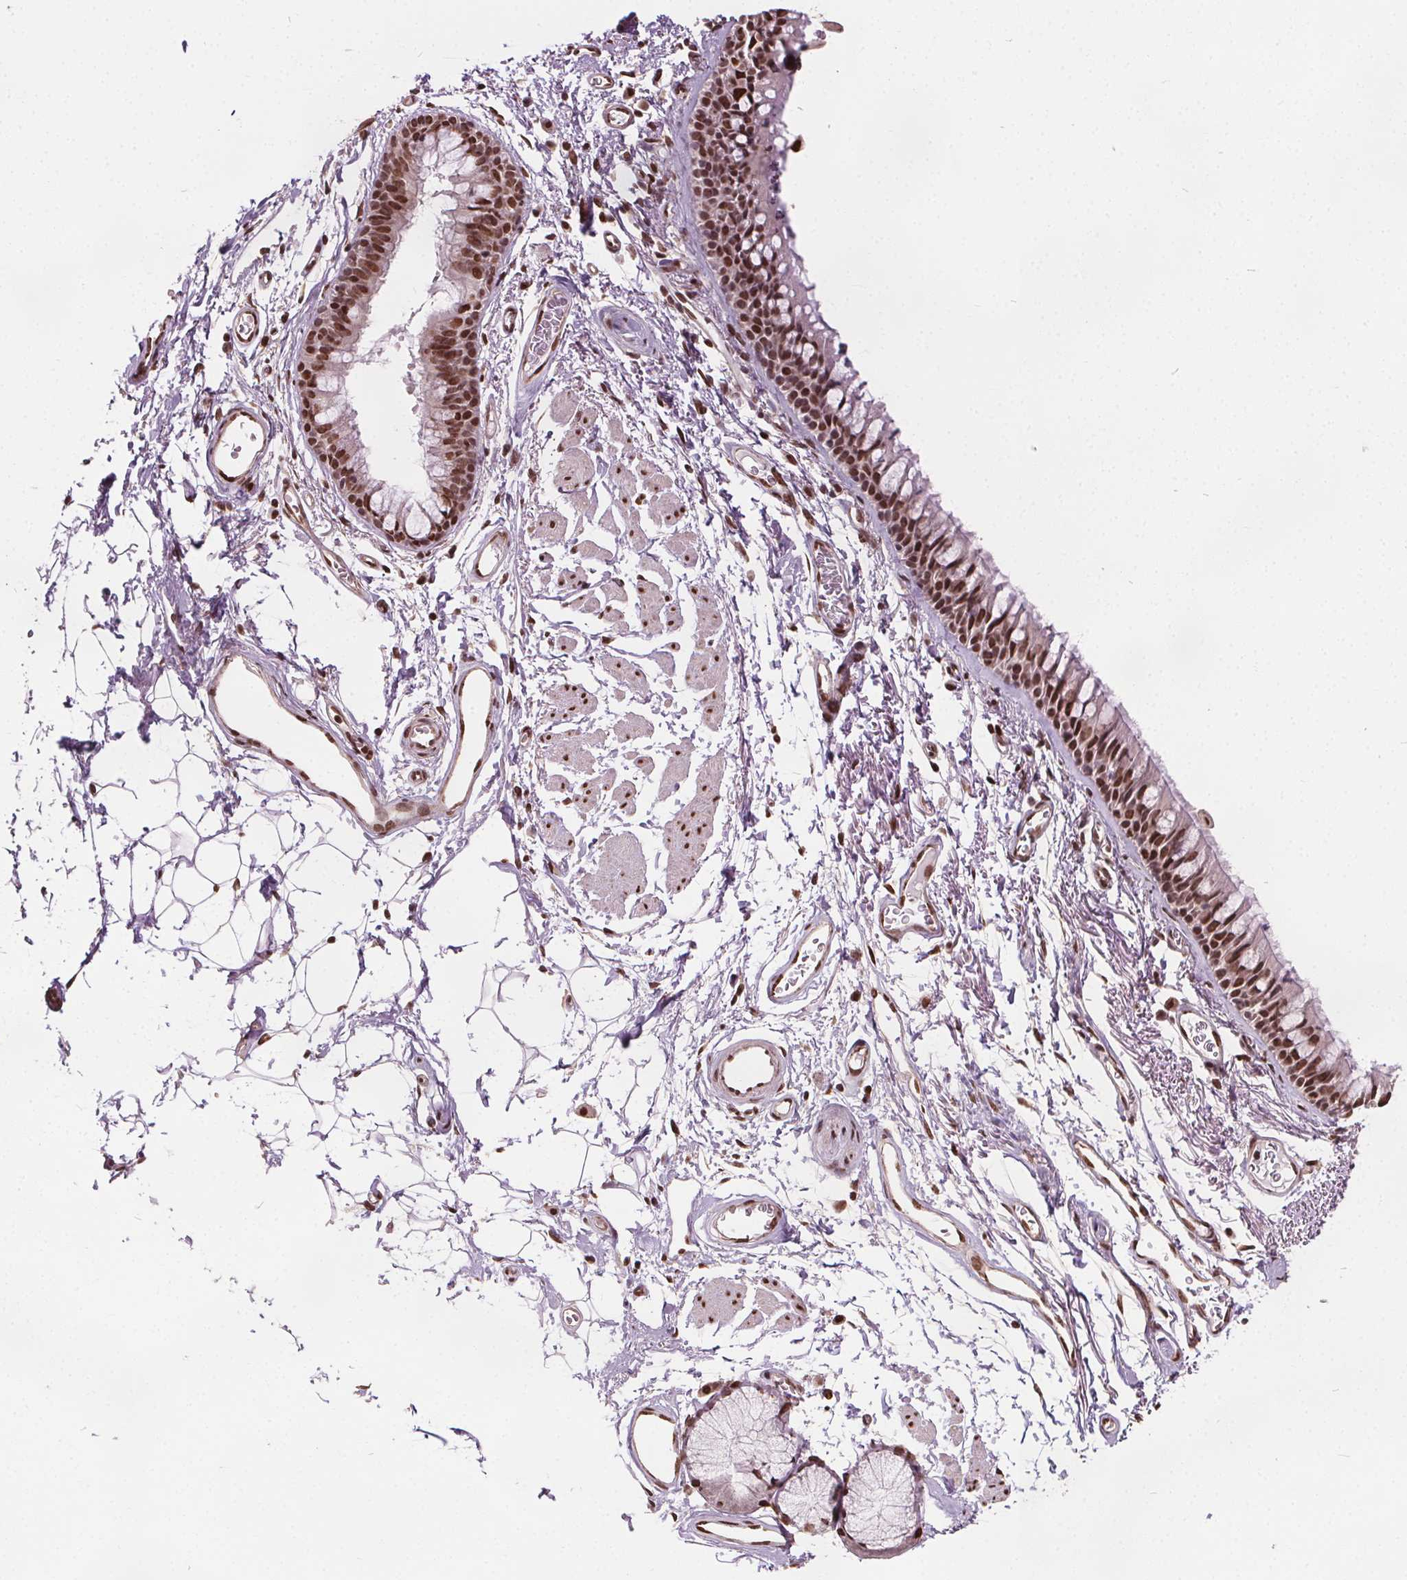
{"staining": {"intensity": "strong", "quantity": ">75%", "location": "nuclear"}, "tissue": "bronchus", "cell_type": "Respiratory epithelial cells", "image_type": "normal", "snomed": [{"axis": "morphology", "description": "Normal tissue, NOS"}, {"axis": "topography", "description": "Cartilage tissue"}, {"axis": "topography", "description": "Bronchus"}], "caption": "Brown immunohistochemical staining in normal human bronchus displays strong nuclear expression in about >75% of respiratory epithelial cells.", "gene": "ISLR2", "patient": {"sex": "female", "age": 79}}